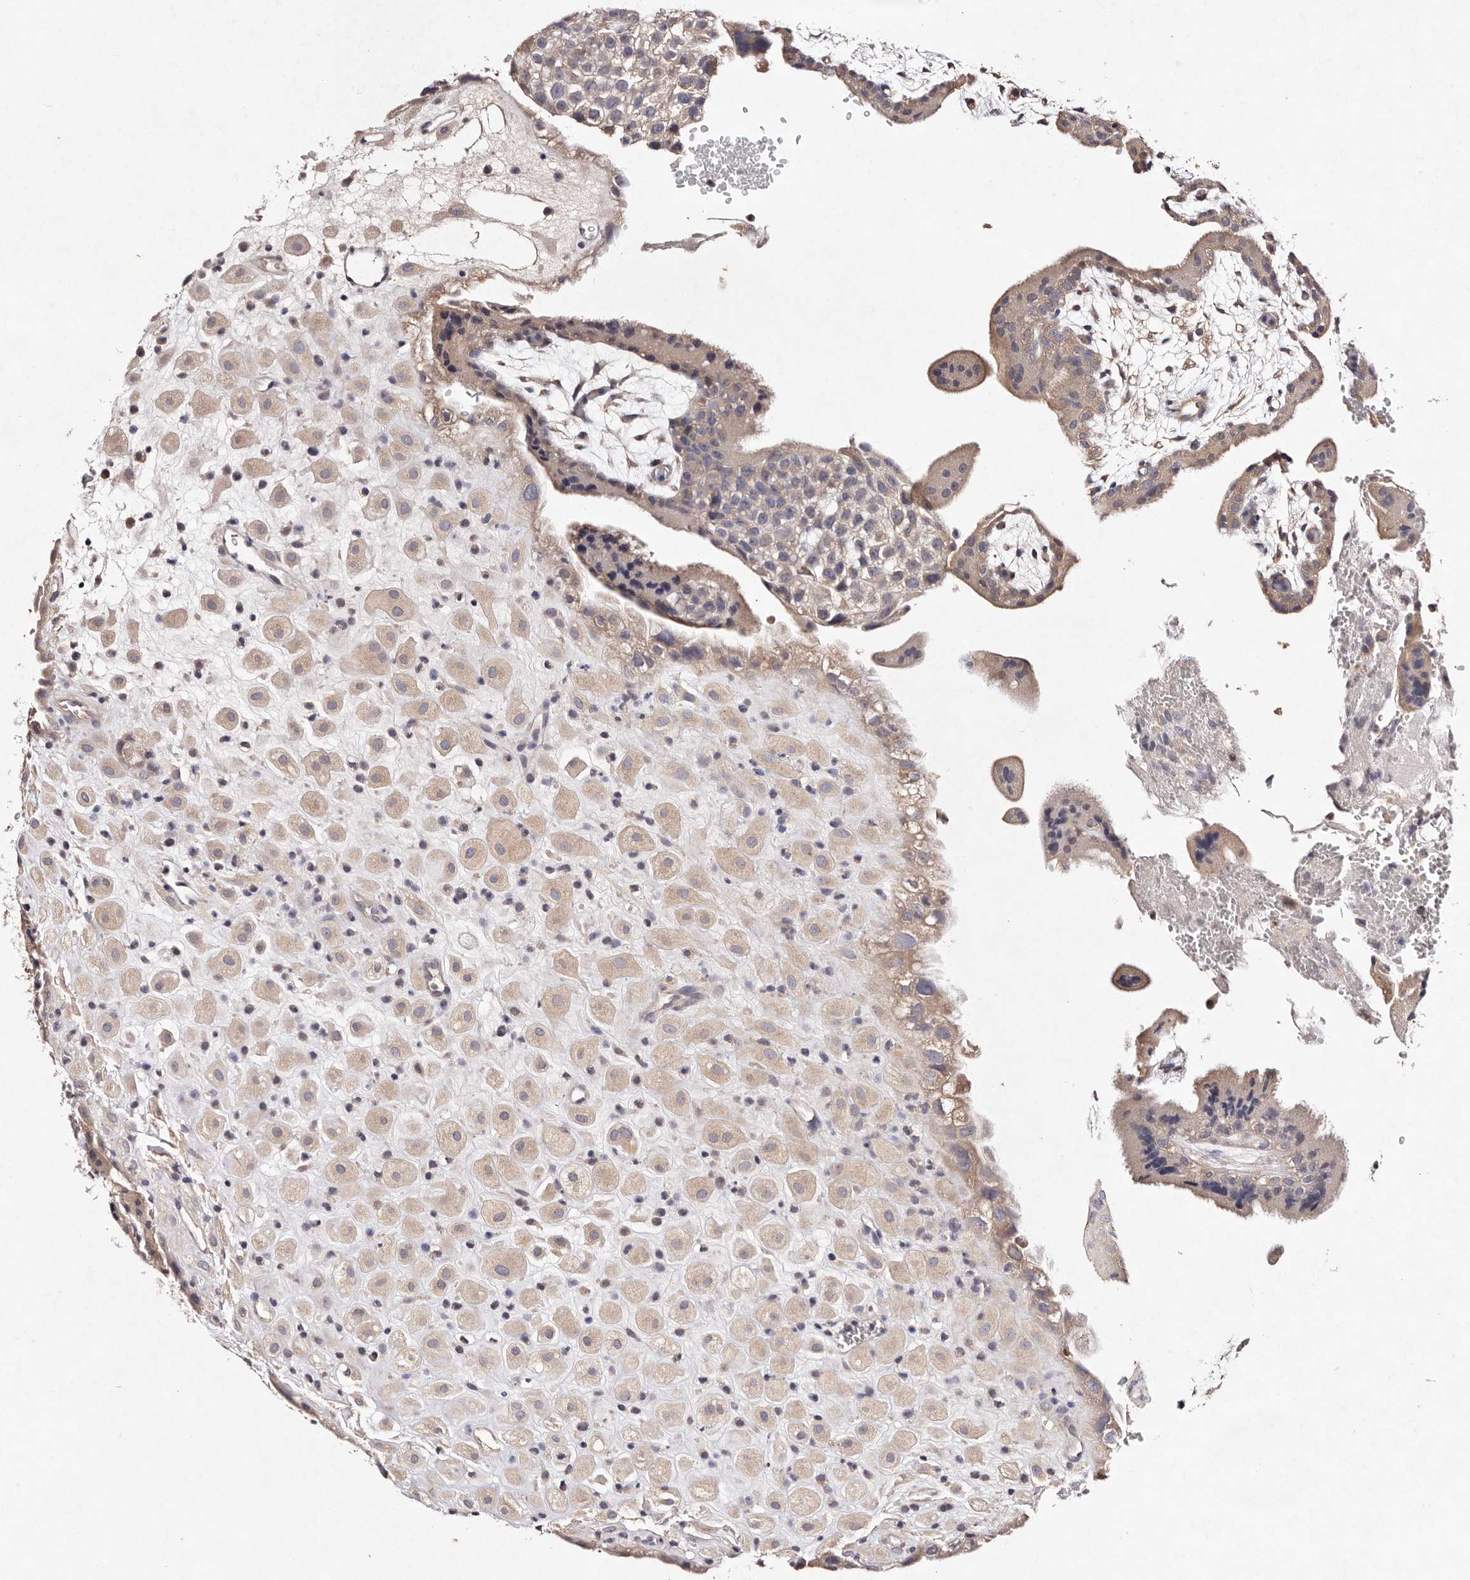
{"staining": {"intensity": "weak", "quantity": "<25%", "location": "cytoplasmic/membranous"}, "tissue": "placenta", "cell_type": "Decidual cells", "image_type": "normal", "snomed": [{"axis": "morphology", "description": "Normal tissue, NOS"}, {"axis": "topography", "description": "Placenta"}], "caption": "Immunohistochemical staining of unremarkable placenta displays no significant staining in decidual cells. (IHC, brightfield microscopy, high magnification).", "gene": "TSC2", "patient": {"sex": "female", "age": 35}}